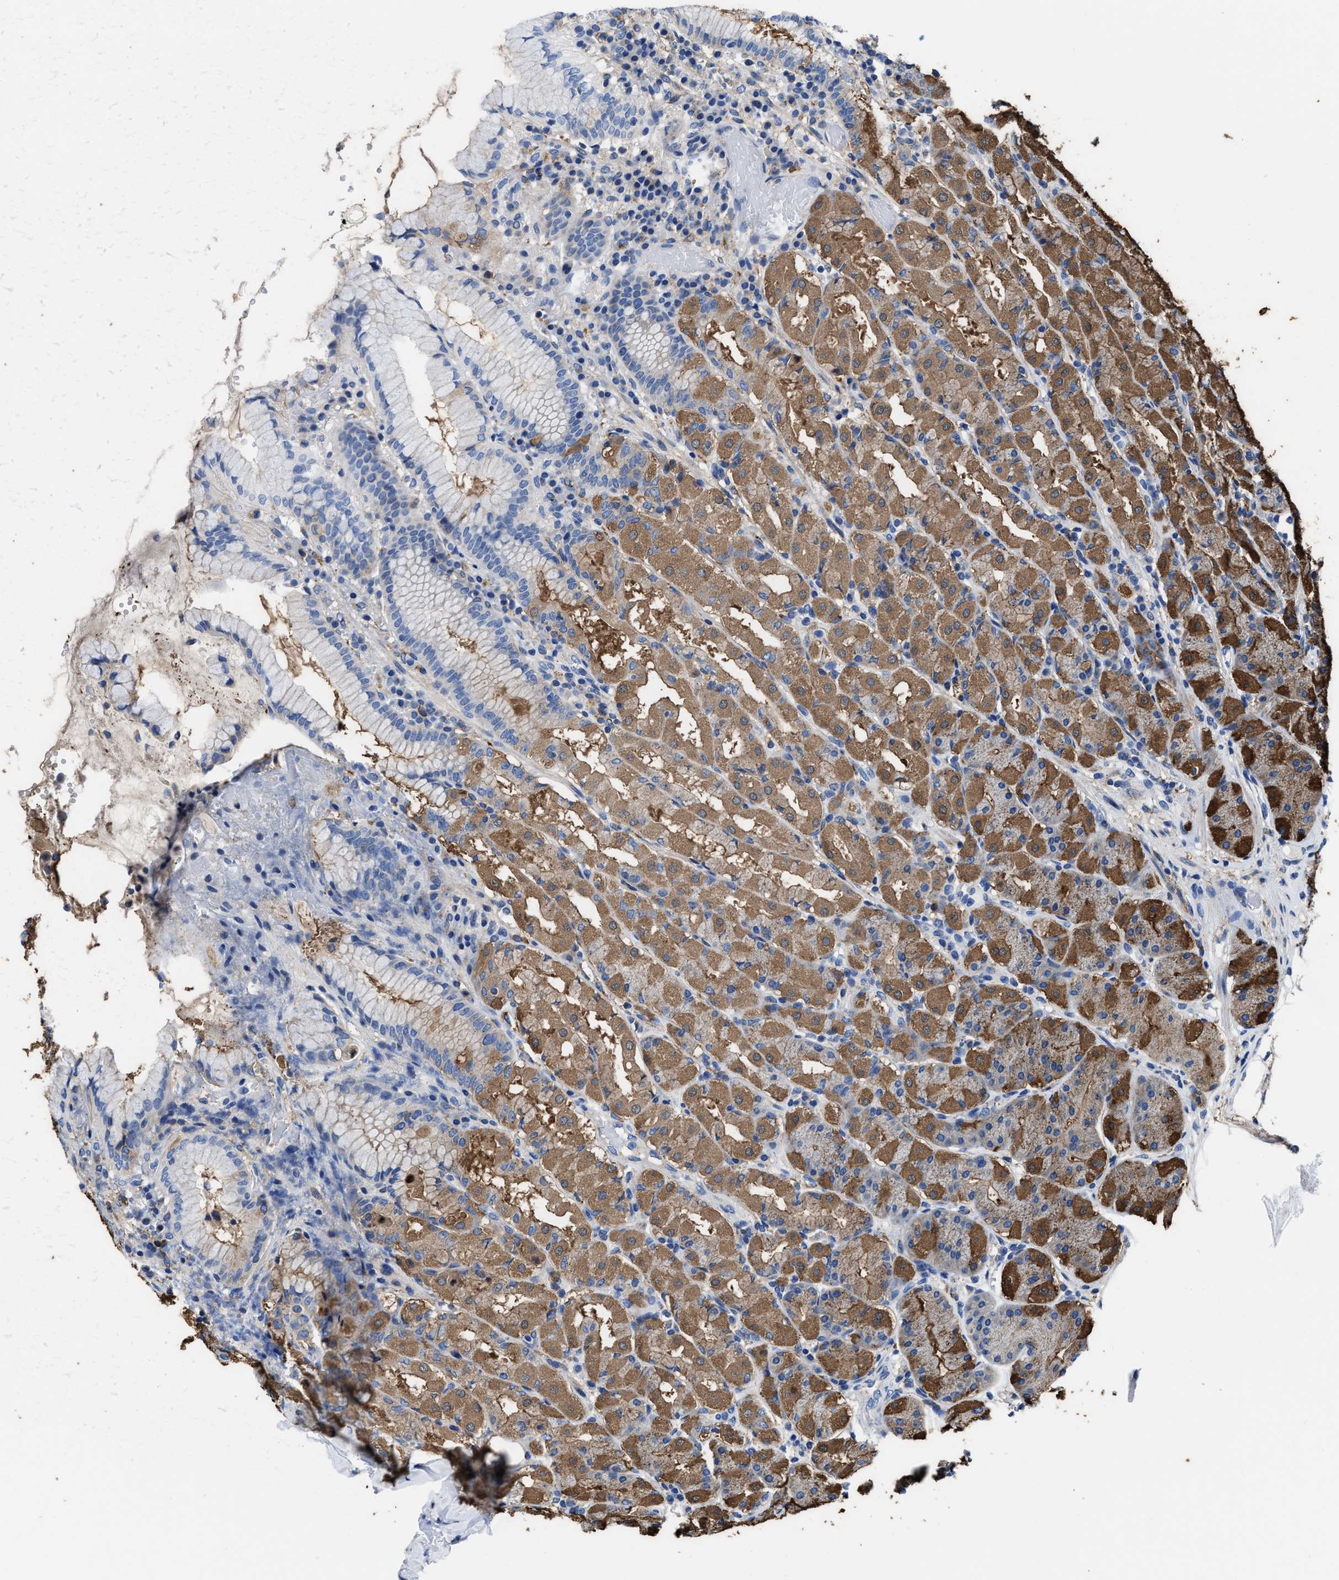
{"staining": {"intensity": "strong", "quantity": "25%-75%", "location": "cytoplasmic/membranous"}, "tissue": "stomach", "cell_type": "Glandular cells", "image_type": "normal", "snomed": [{"axis": "morphology", "description": "Normal tissue, NOS"}, {"axis": "topography", "description": "Stomach"}, {"axis": "topography", "description": "Stomach, lower"}], "caption": "DAB immunohistochemical staining of benign stomach demonstrates strong cytoplasmic/membranous protein expression in about 25%-75% of glandular cells. (Brightfield microscopy of DAB IHC at high magnification).", "gene": "TMEM30A", "patient": {"sex": "female", "age": 56}}